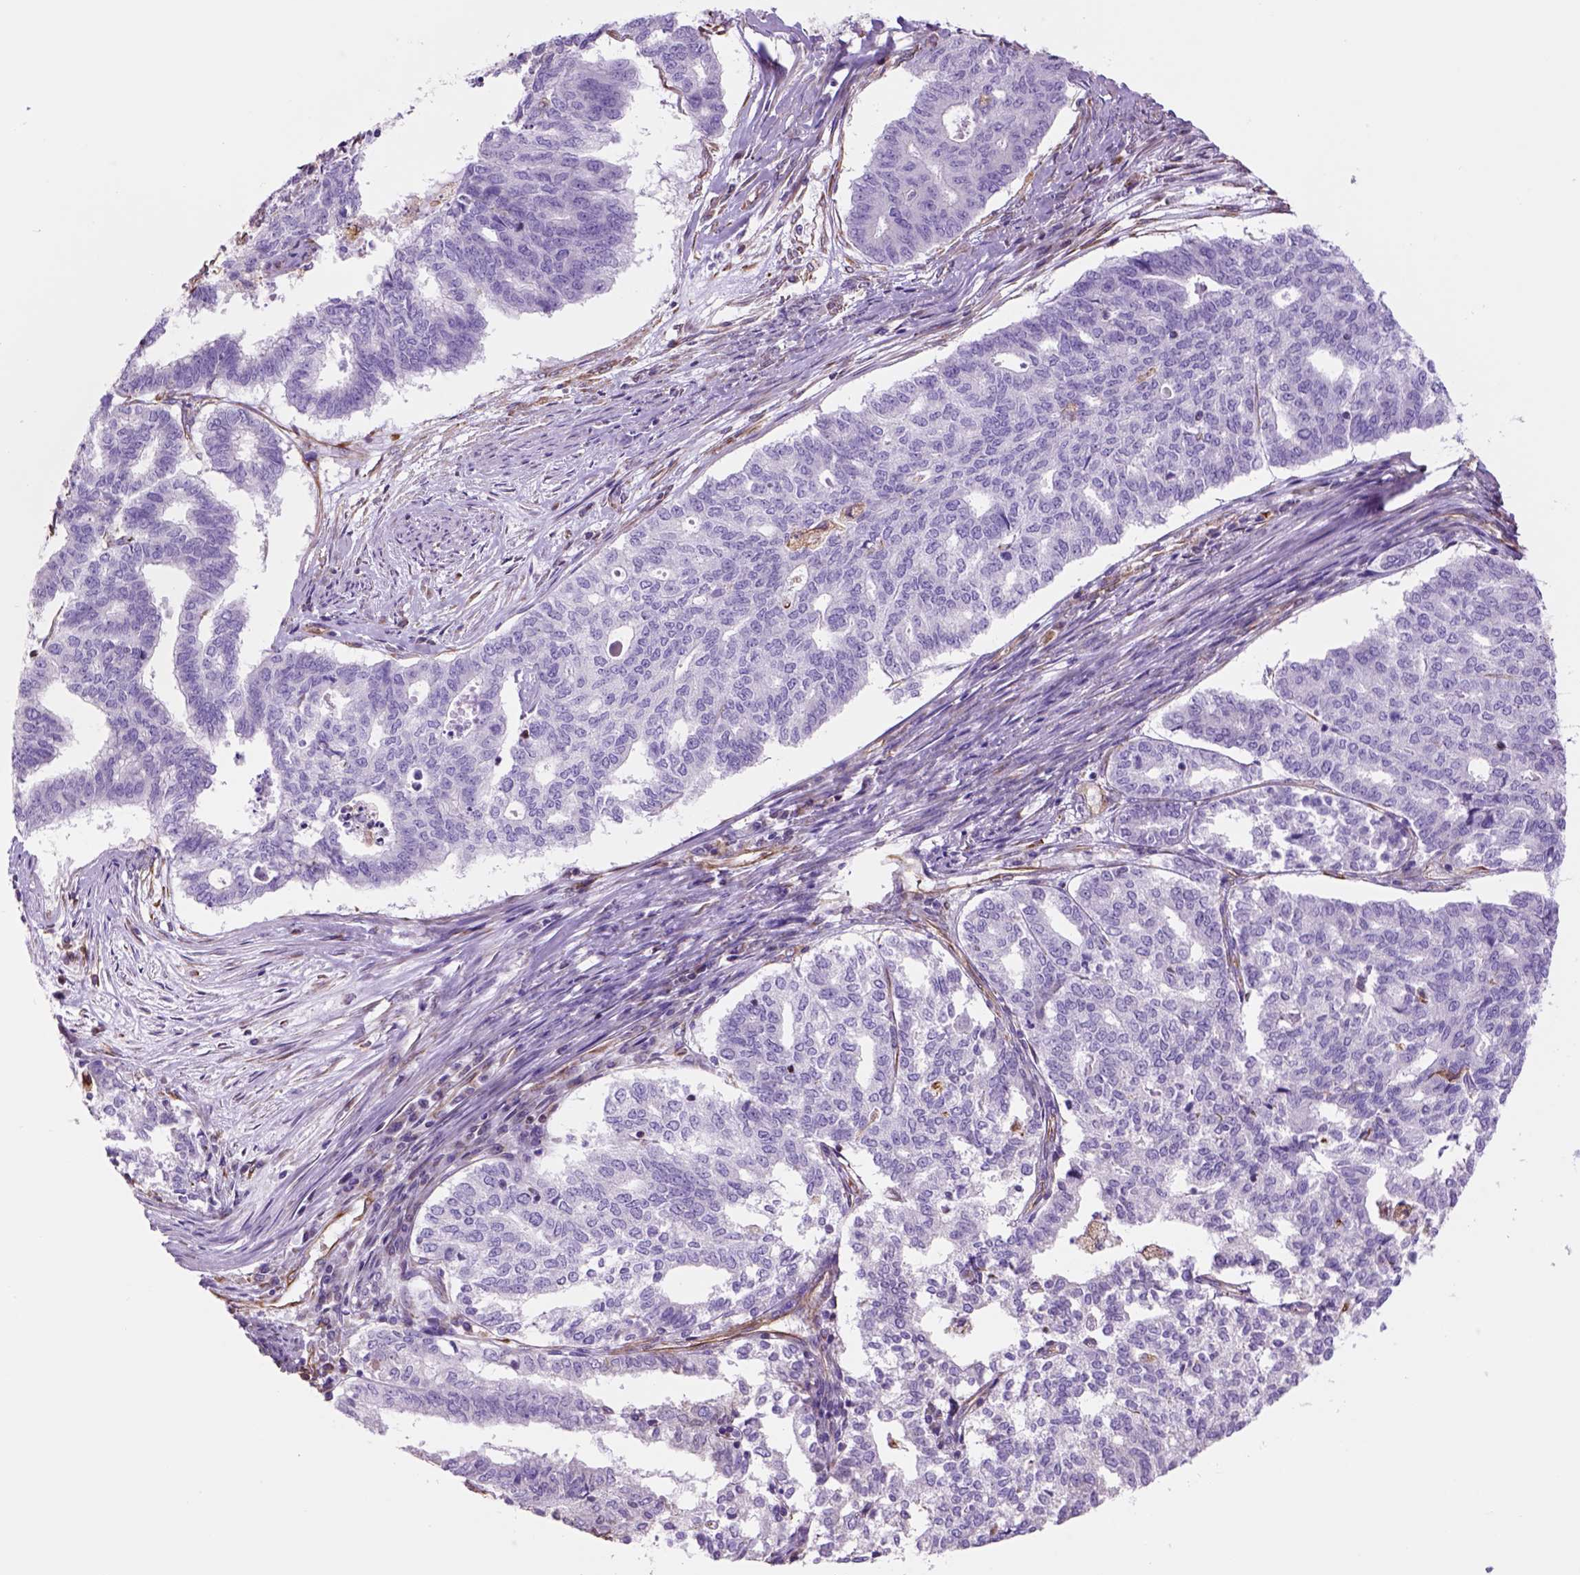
{"staining": {"intensity": "negative", "quantity": "none", "location": "none"}, "tissue": "endometrial cancer", "cell_type": "Tumor cells", "image_type": "cancer", "snomed": [{"axis": "morphology", "description": "Adenocarcinoma, NOS"}, {"axis": "topography", "description": "Endometrium"}], "caption": "Immunohistochemistry of endometrial cancer (adenocarcinoma) demonstrates no staining in tumor cells.", "gene": "ZZZ3", "patient": {"sex": "female", "age": 79}}